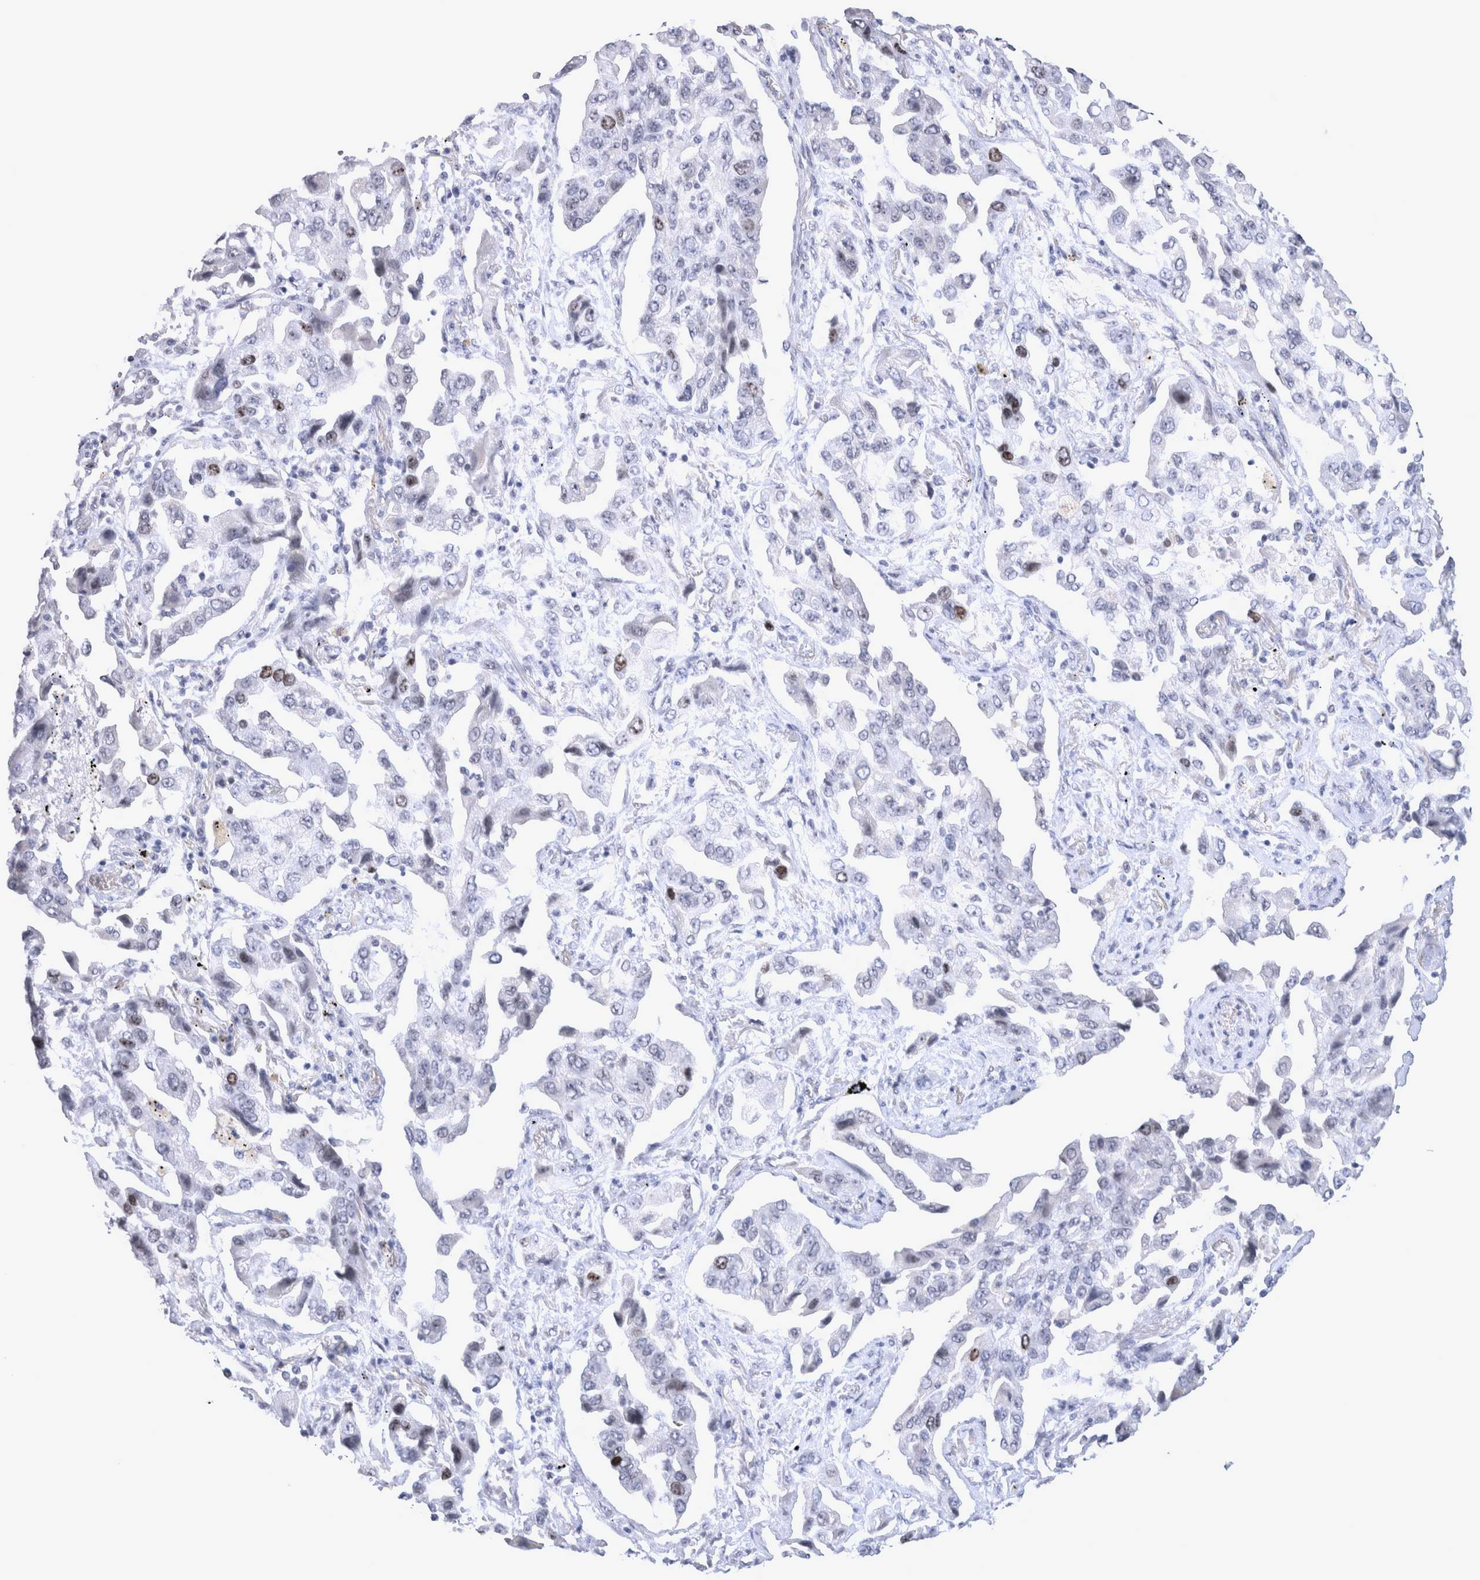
{"staining": {"intensity": "moderate", "quantity": "<25%", "location": "nuclear"}, "tissue": "lung cancer", "cell_type": "Tumor cells", "image_type": "cancer", "snomed": [{"axis": "morphology", "description": "Adenocarcinoma, NOS"}, {"axis": "topography", "description": "Lung"}], "caption": "Lung adenocarcinoma stained with DAB (3,3'-diaminobenzidine) immunohistochemistry reveals low levels of moderate nuclear expression in approximately <25% of tumor cells. Using DAB (3,3'-diaminobenzidine) (brown) and hematoxylin (blue) stains, captured at high magnification using brightfield microscopy.", "gene": "KIF18B", "patient": {"sex": "female", "age": 65}}